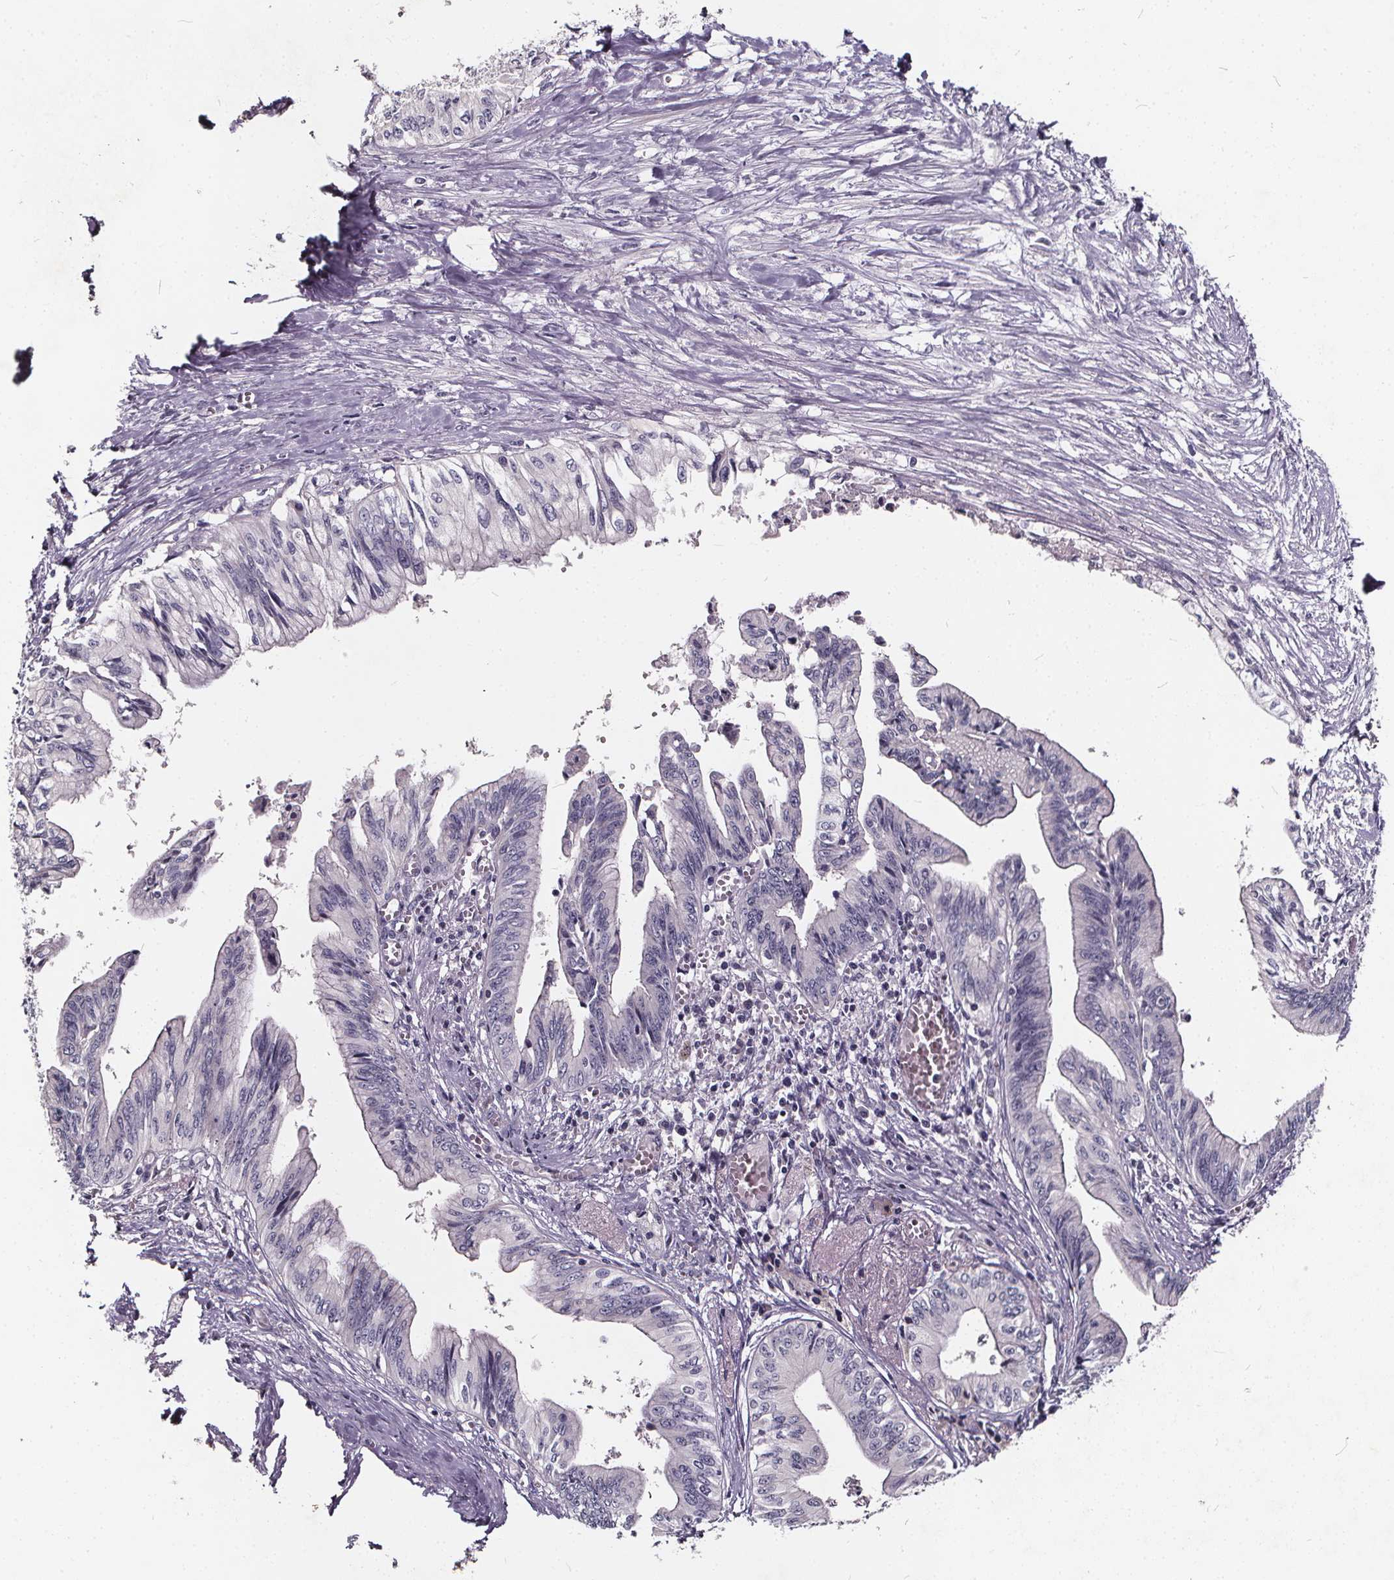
{"staining": {"intensity": "negative", "quantity": "none", "location": "none"}, "tissue": "pancreatic cancer", "cell_type": "Tumor cells", "image_type": "cancer", "snomed": [{"axis": "morphology", "description": "Adenocarcinoma, NOS"}, {"axis": "topography", "description": "Pancreas"}], "caption": "Protein analysis of pancreatic cancer (adenocarcinoma) shows no significant positivity in tumor cells.", "gene": "TSPAN14", "patient": {"sex": "female", "age": 61}}